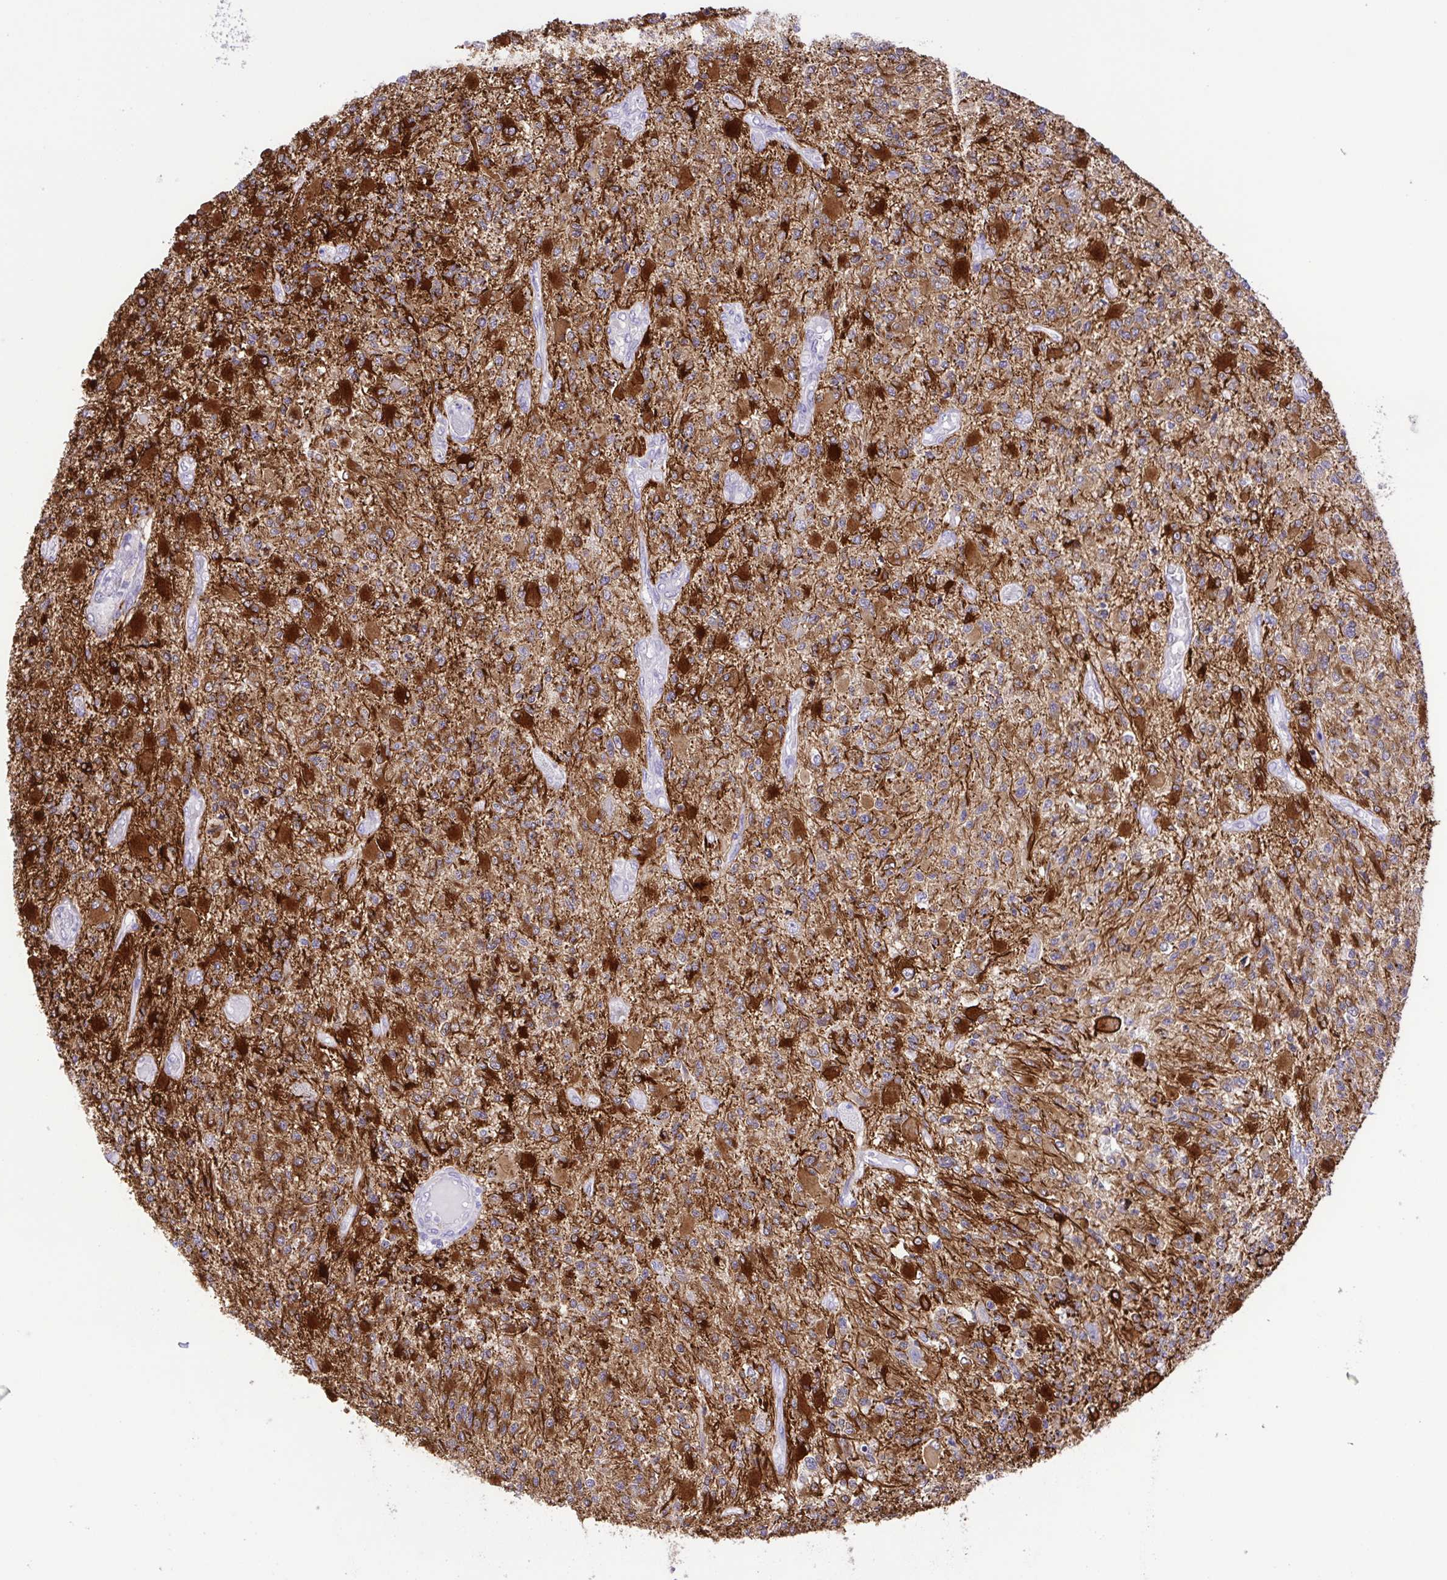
{"staining": {"intensity": "strong", "quantity": "25%-75%", "location": "cytoplasmic/membranous"}, "tissue": "glioma", "cell_type": "Tumor cells", "image_type": "cancer", "snomed": [{"axis": "morphology", "description": "Glioma, malignant, High grade"}, {"axis": "topography", "description": "Brain"}], "caption": "Strong cytoplasmic/membranous expression for a protein is present in approximately 25%-75% of tumor cells of high-grade glioma (malignant) using immunohistochemistry (IHC).", "gene": "DCLK2", "patient": {"sex": "female", "age": 63}}